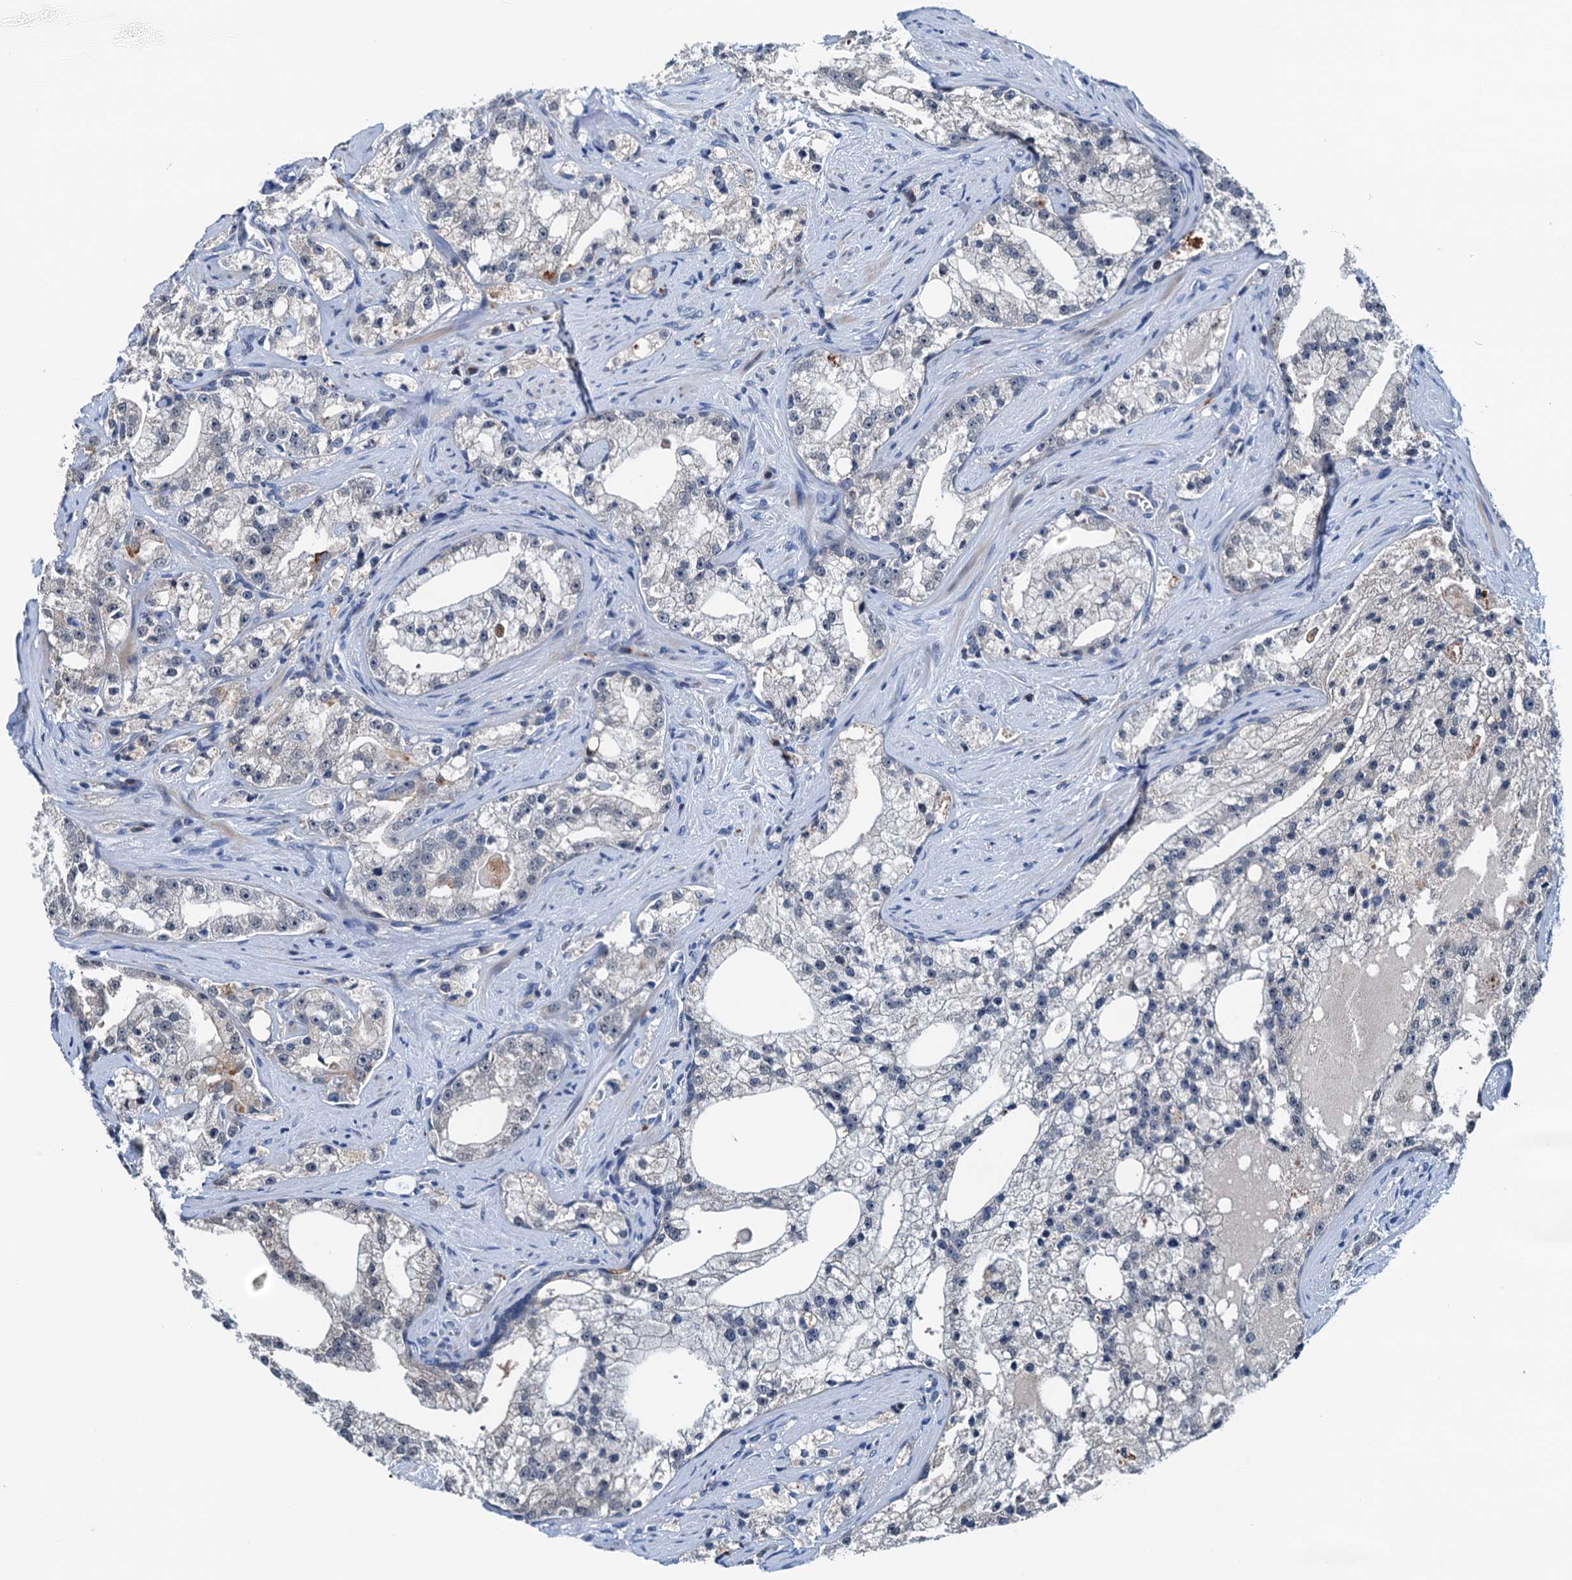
{"staining": {"intensity": "weak", "quantity": "<25%", "location": "cytoplasmic/membranous"}, "tissue": "prostate cancer", "cell_type": "Tumor cells", "image_type": "cancer", "snomed": [{"axis": "morphology", "description": "Adenocarcinoma, High grade"}, {"axis": "topography", "description": "Prostate"}], "caption": "IHC image of high-grade adenocarcinoma (prostate) stained for a protein (brown), which shows no expression in tumor cells.", "gene": "SHLD1", "patient": {"sex": "male", "age": 64}}